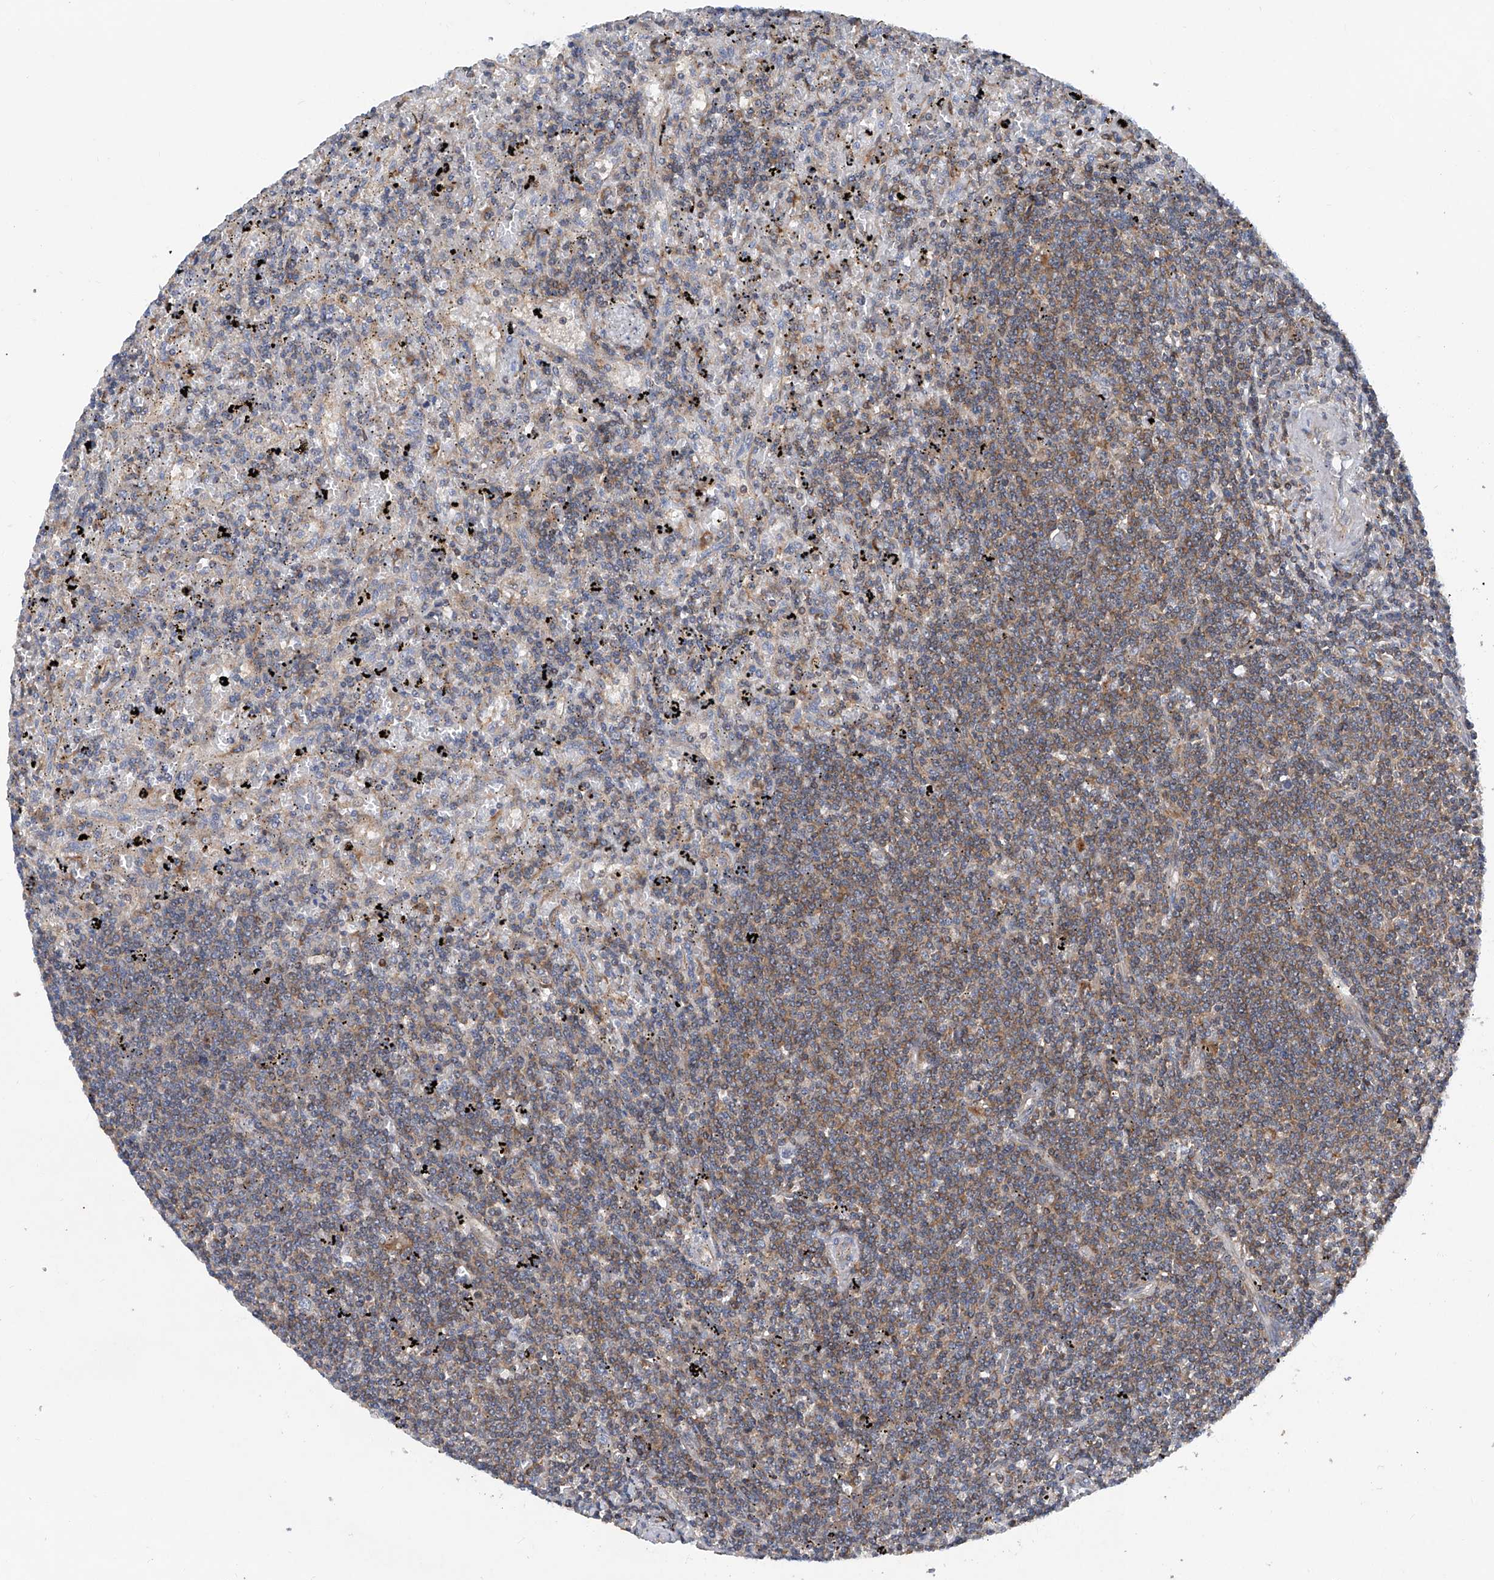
{"staining": {"intensity": "weak", "quantity": "25%-75%", "location": "cytoplasmic/membranous"}, "tissue": "lymphoma", "cell_type": "Tumor cells", "image_type": "cancer", "snomed": [{"axis": "morphology", "description": "Malignant lymphoma, non-Hodgkin's type, Low grade"}, {"axis": "topography", "description": "Spleen"}], "caption": "Immunohistochemistry (DAB (3,3'-diaminobenzidine)) staining of lymphoma reveals weak cytoplasmic/membranous protein expression in about 25%-75% of tumor cells. The protein is shown in brown color, while the nuclei are stained blue.", "gene": "TRIM38", "patient": {"sex": "male", "age": 76}}